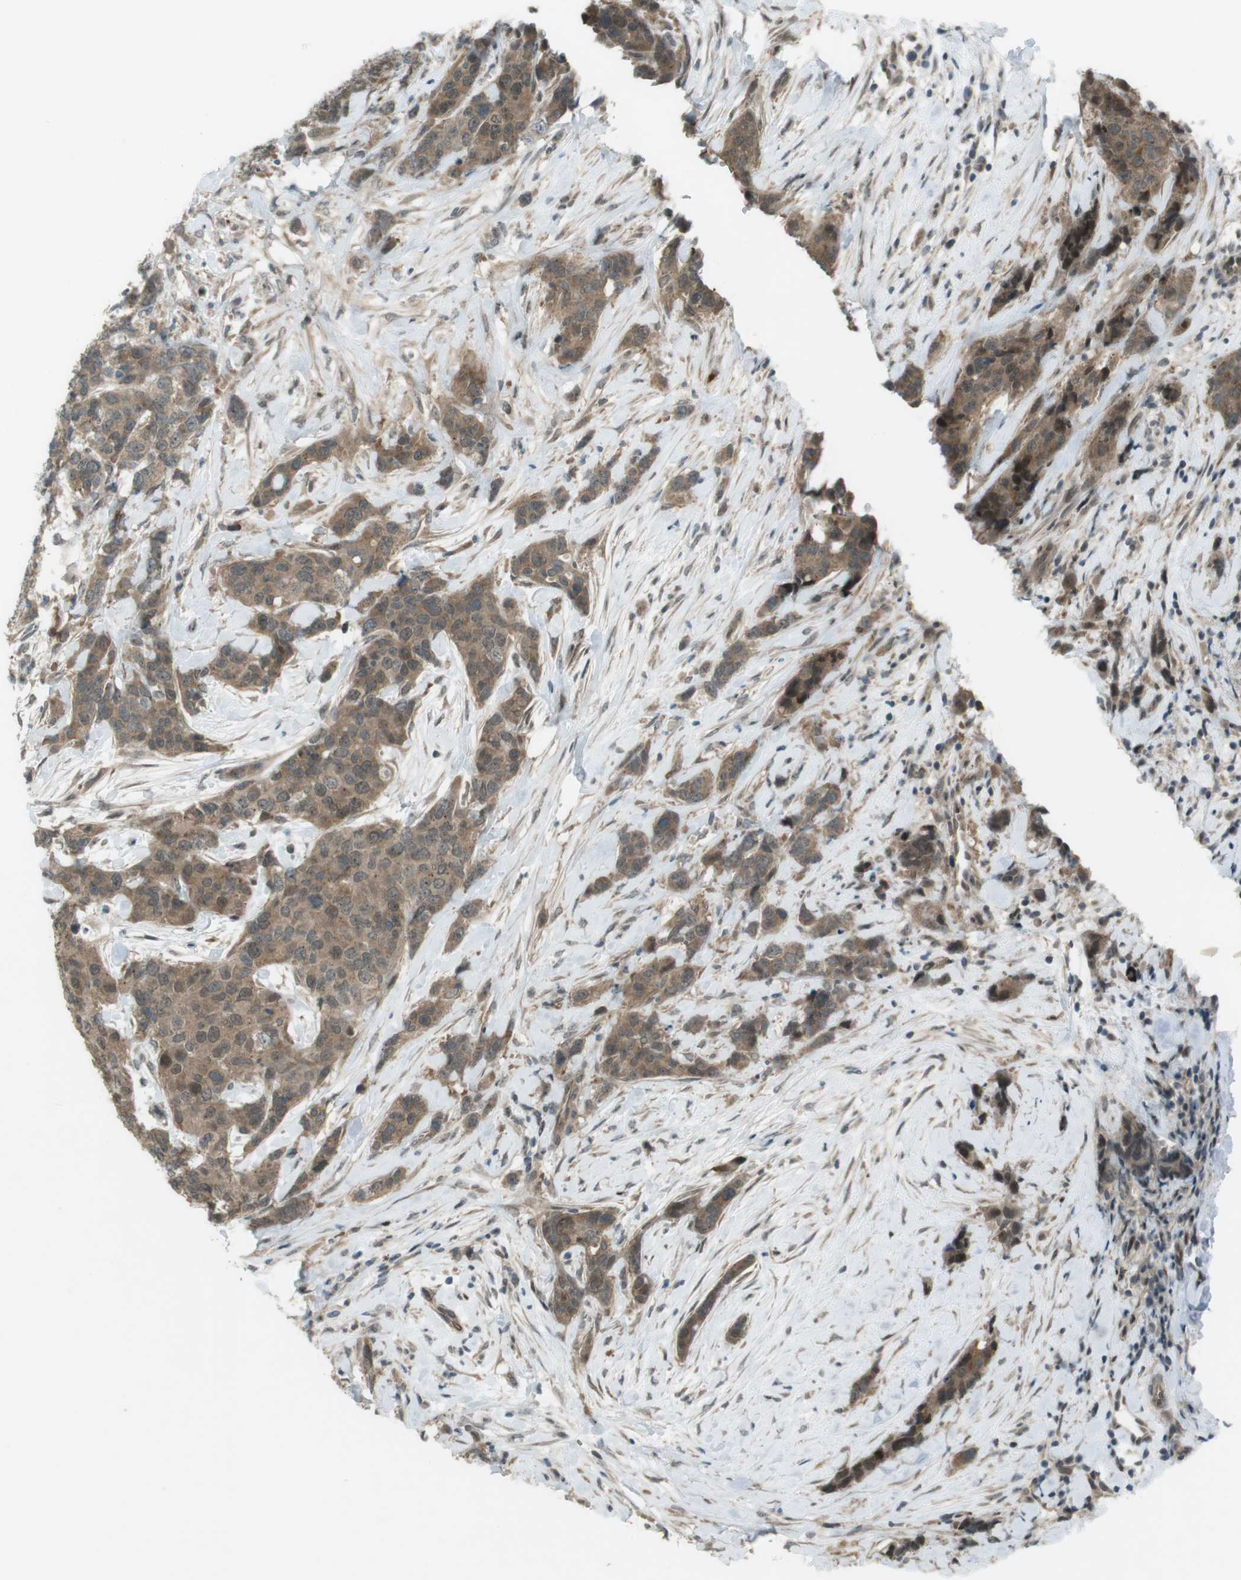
{"staining": {"intensity": "strong", "quantity": "<25%", "location": "cytoplasmic/membranous,nuclear"}, "tissue": "breast cancer", "cell_type": "Tumor cells", "image_type": "cancer", "snomed": [{"axis": "morphology", "description": "Lobular carcinoma"}, {"axis": "topography", "description": "Breast"}], "caption": "About <25% of tumor cells in lobular carcinoma (breast) demonstrate strong cytoplasmic/membranous and nuclear protein expression as visualized by brown immunohistochemical staining.", "gene": "SLITRK5", "patient": {"sex": "female", "age": 59}}